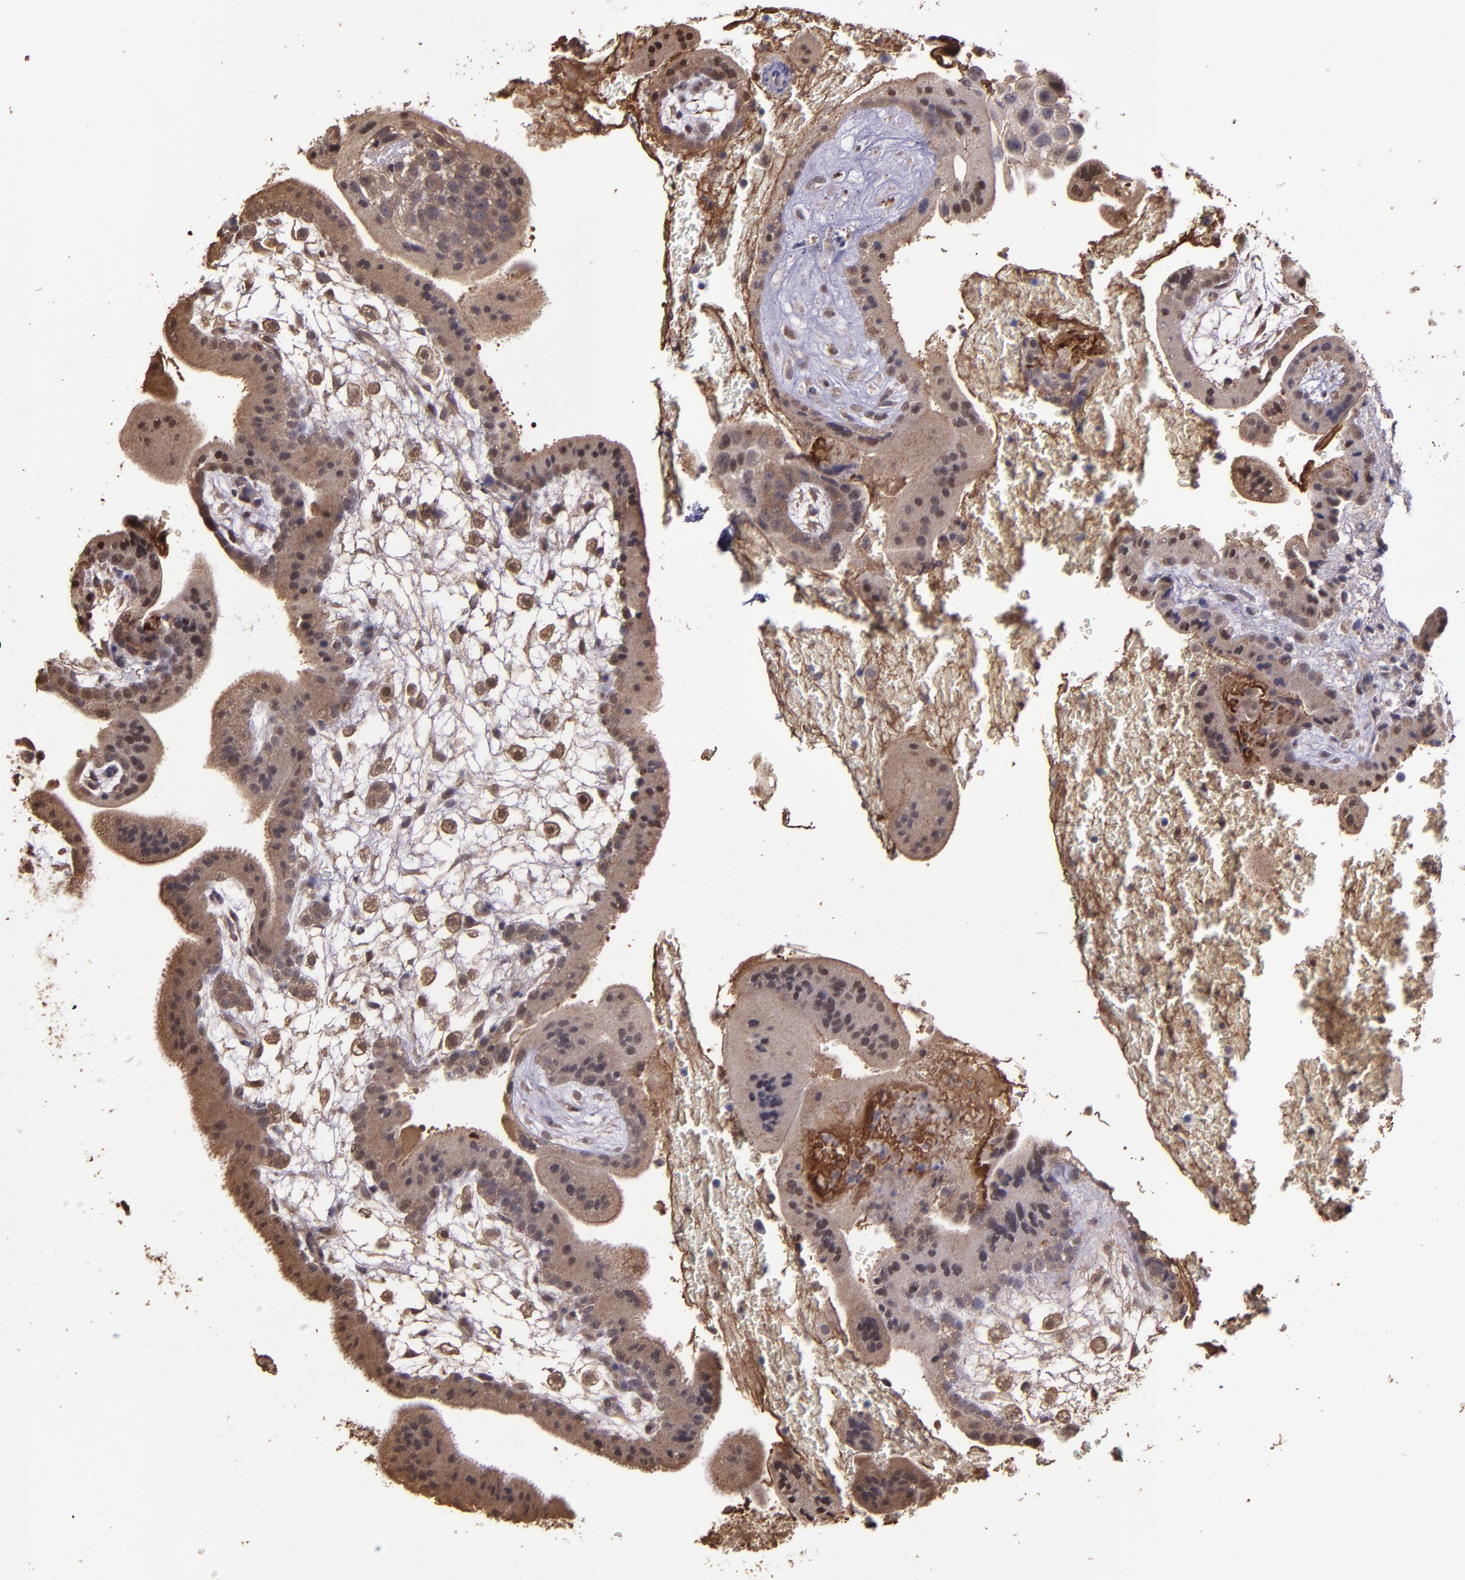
{"staining": {"intensity": "moderate", "quantity": ">75%", "location": "cytoplasmic/membranous,nuclear"}, "tissue": "placenta", "cell_type": "Trophoblastic cells", "image_type": "normal", "snomed": [{"axis": "morphology", "description": "Normal tissue, NOS"}, {"axis": "topography", "description": "Placenta"}], "caption": "DAB (3,3'-diaminobenzidine) immunohistochemical staining of benign human placenta exhibits moderate cytoplasmic/membranous,nuclear protein staining in about >75% of trophoblastic cells.", "gene": "SERPINF2", "patient": {"sex": "female", "age": 35}}